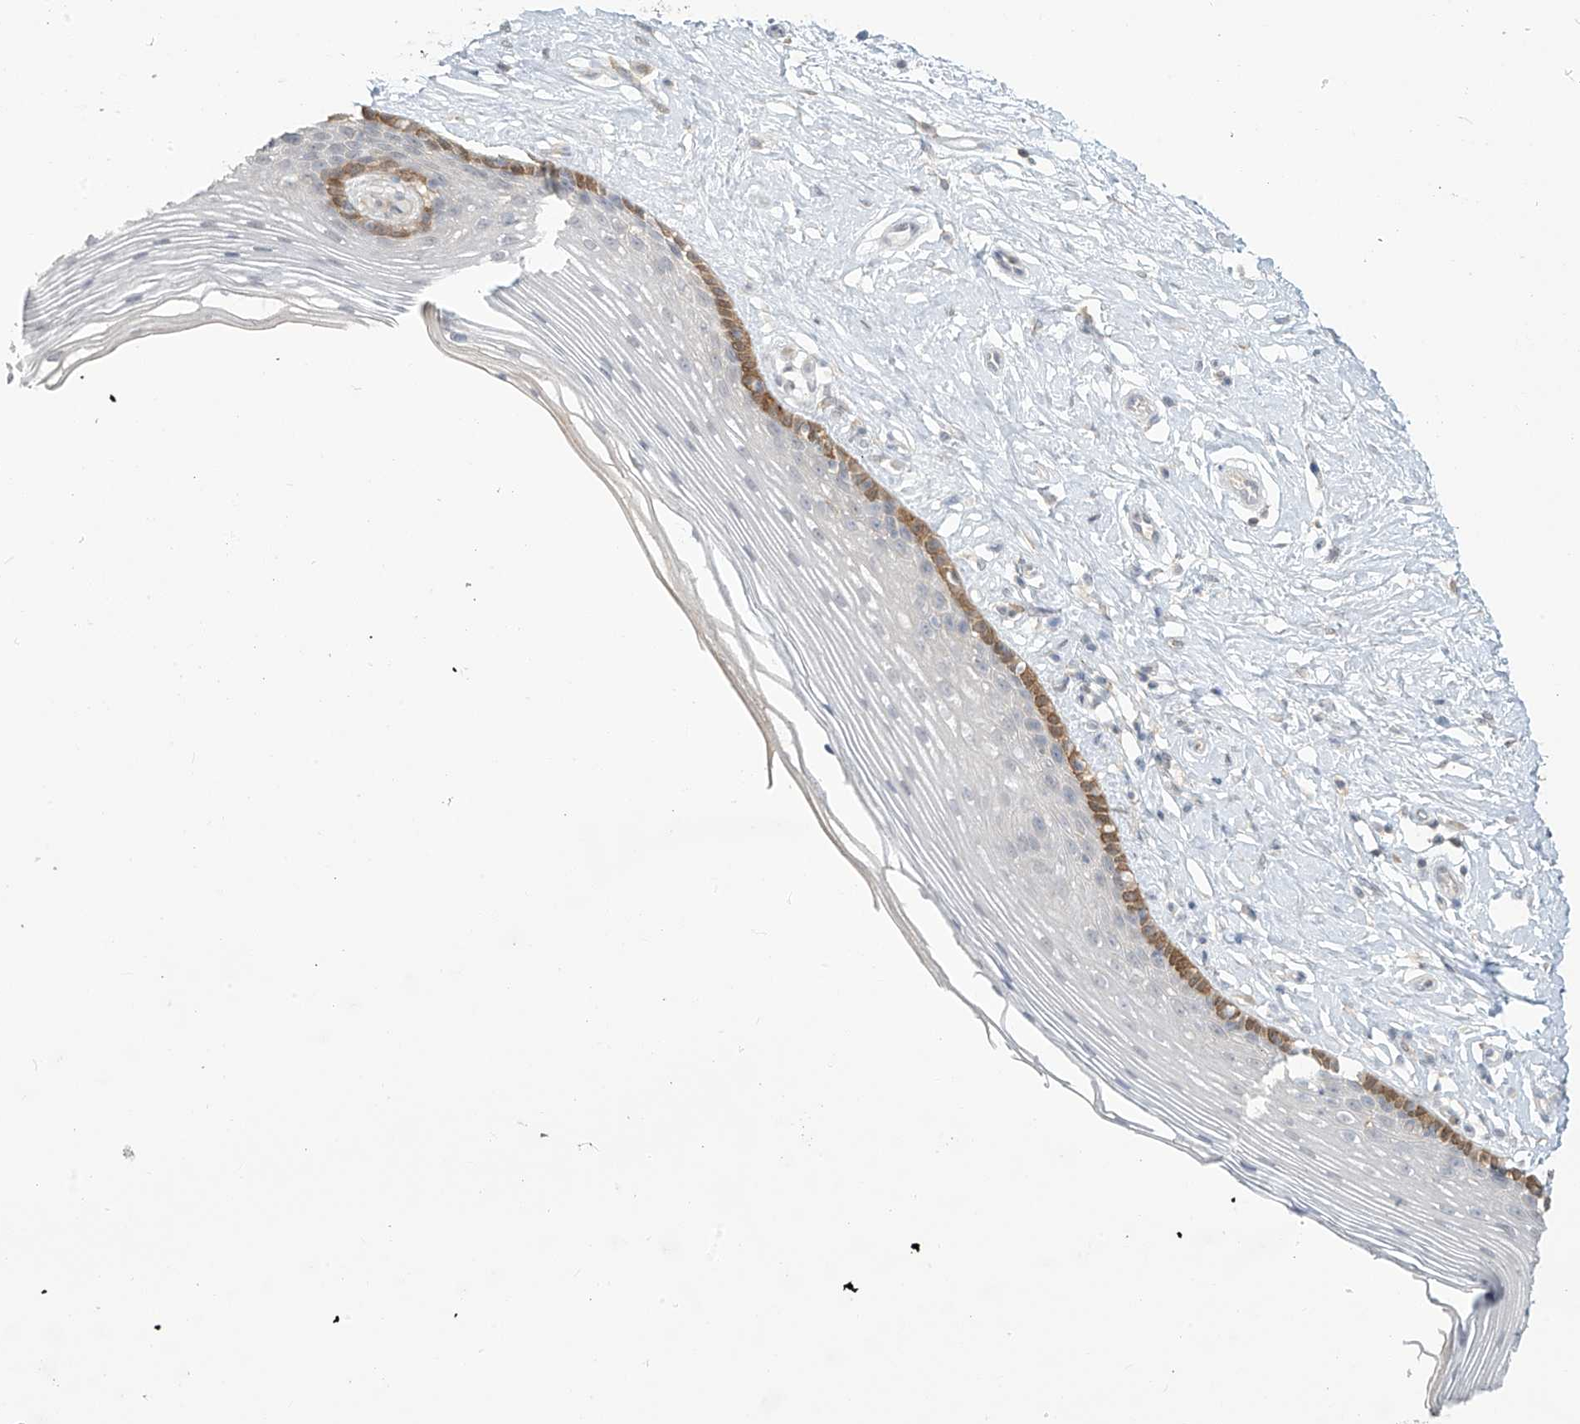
{"staining": {"intensity": "moderate", "quantity": "<25%", "location": "cytoplasmic/membranous"}, "tissue": "vagina", "cell_type": "Squamous epithelial cells", "image_type": "normal", "snomed": [{"axis": "morphology", "description": "Normal tissue, NOS"}, {"axis": "topography", "description": "Vagina"}], "caption": "Unremarkable vagina displays moderate cytoplasmic/membranous expression in approximately <25% of squamous epithelial cells, visualized by immunohistochemistry.", "gene": "TAGAP", "patient": {"sex": "female", "age": 46}}